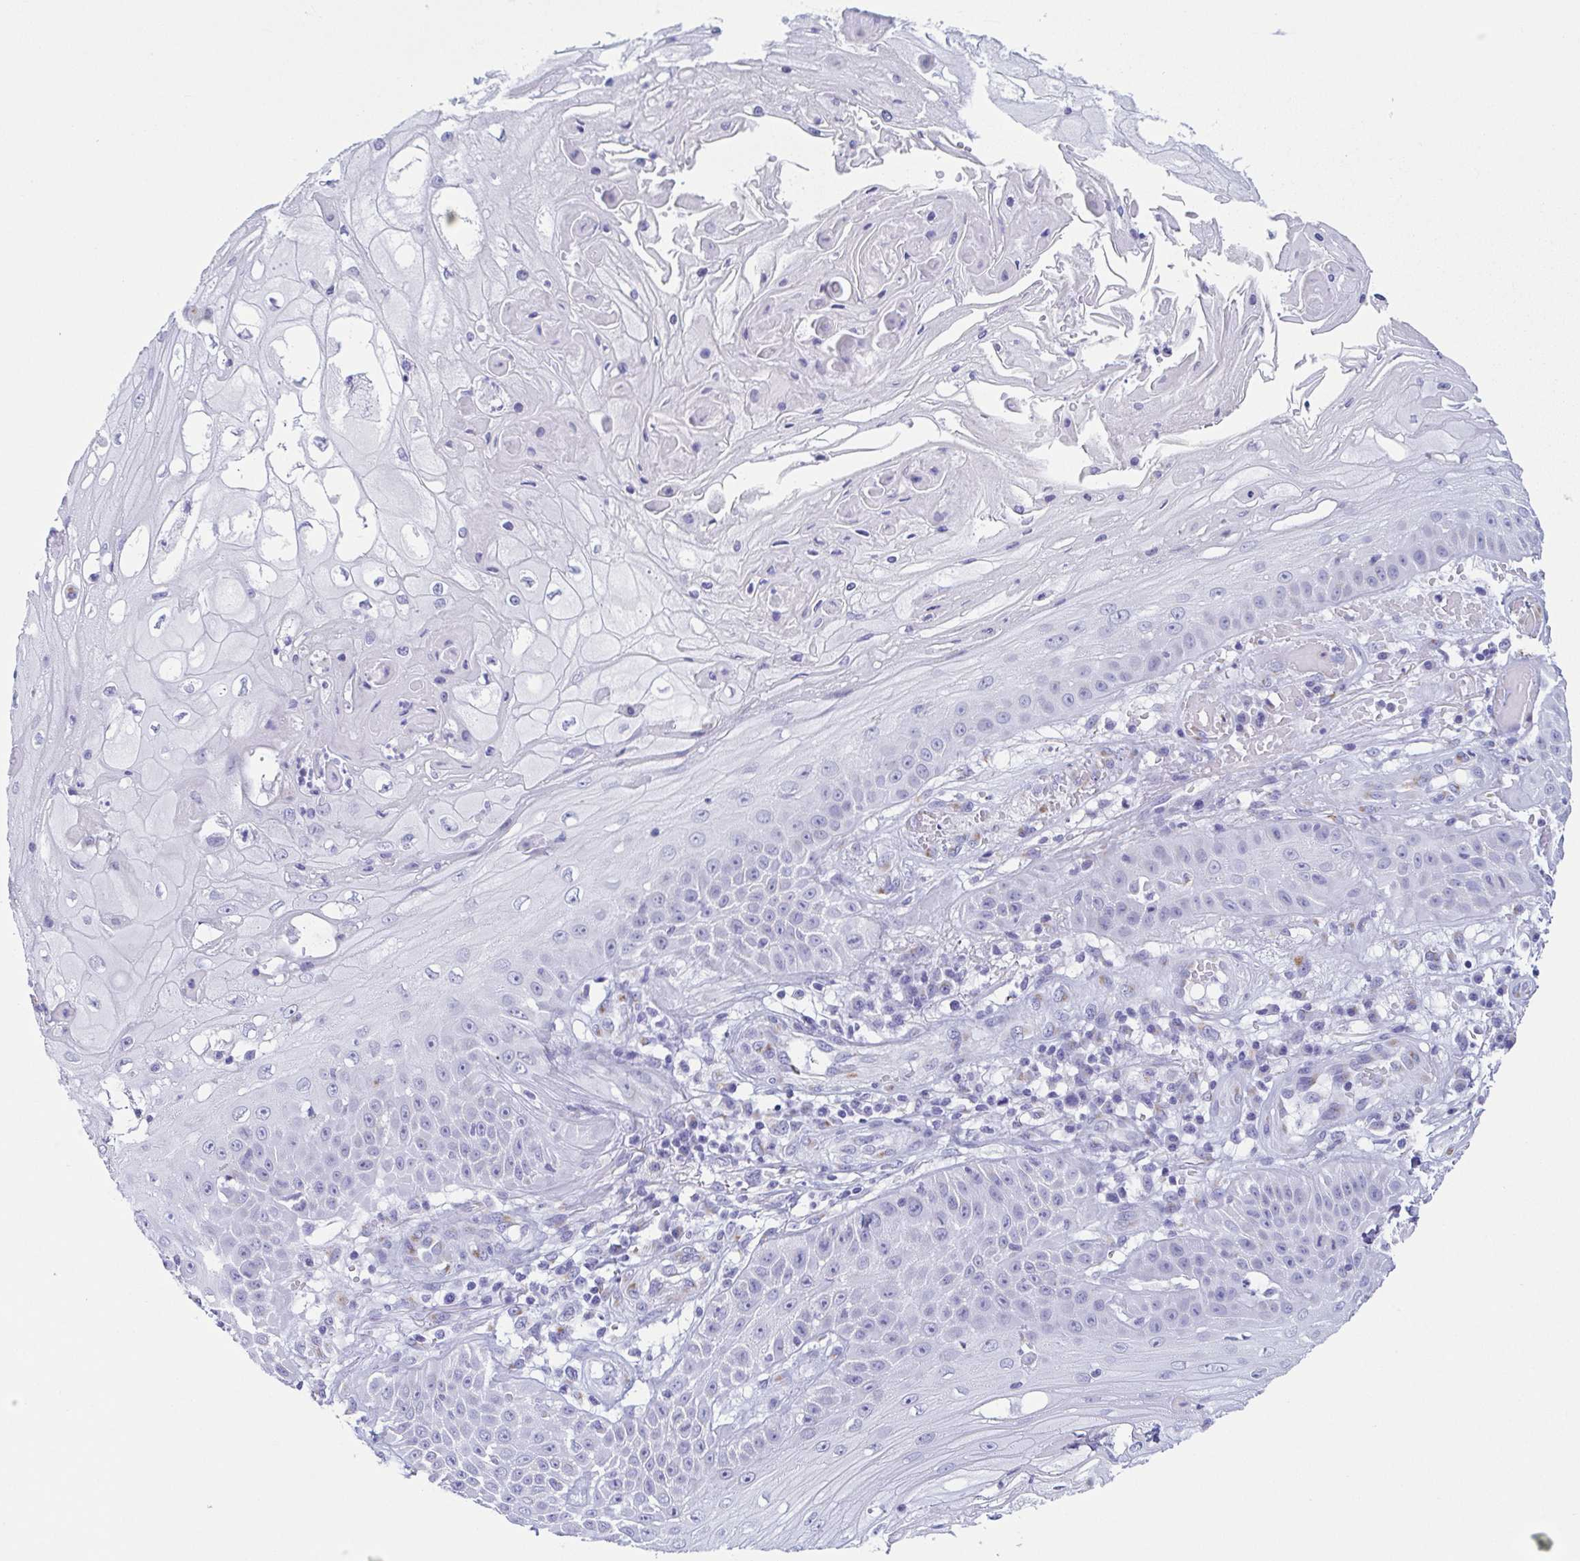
{"staining": {"intensity": "negative", "quantity": "none", "location": "none"}, "tissue": "skin cancer", "cell_type": "Tumor cells", "image_type": "cancer", "snomed": [{"axis": "morphology", "description": "Squamous cell carcinoma, NOS"}, {"axis": "topography", "description": "Skin"}], "caption": "High power microscopy image of an IHC histopathology image of skin cancer, revealing no significant expression in tumor cells.", "gene": "SULT1B1", "patient": {"sex": "male", "age": 70}}